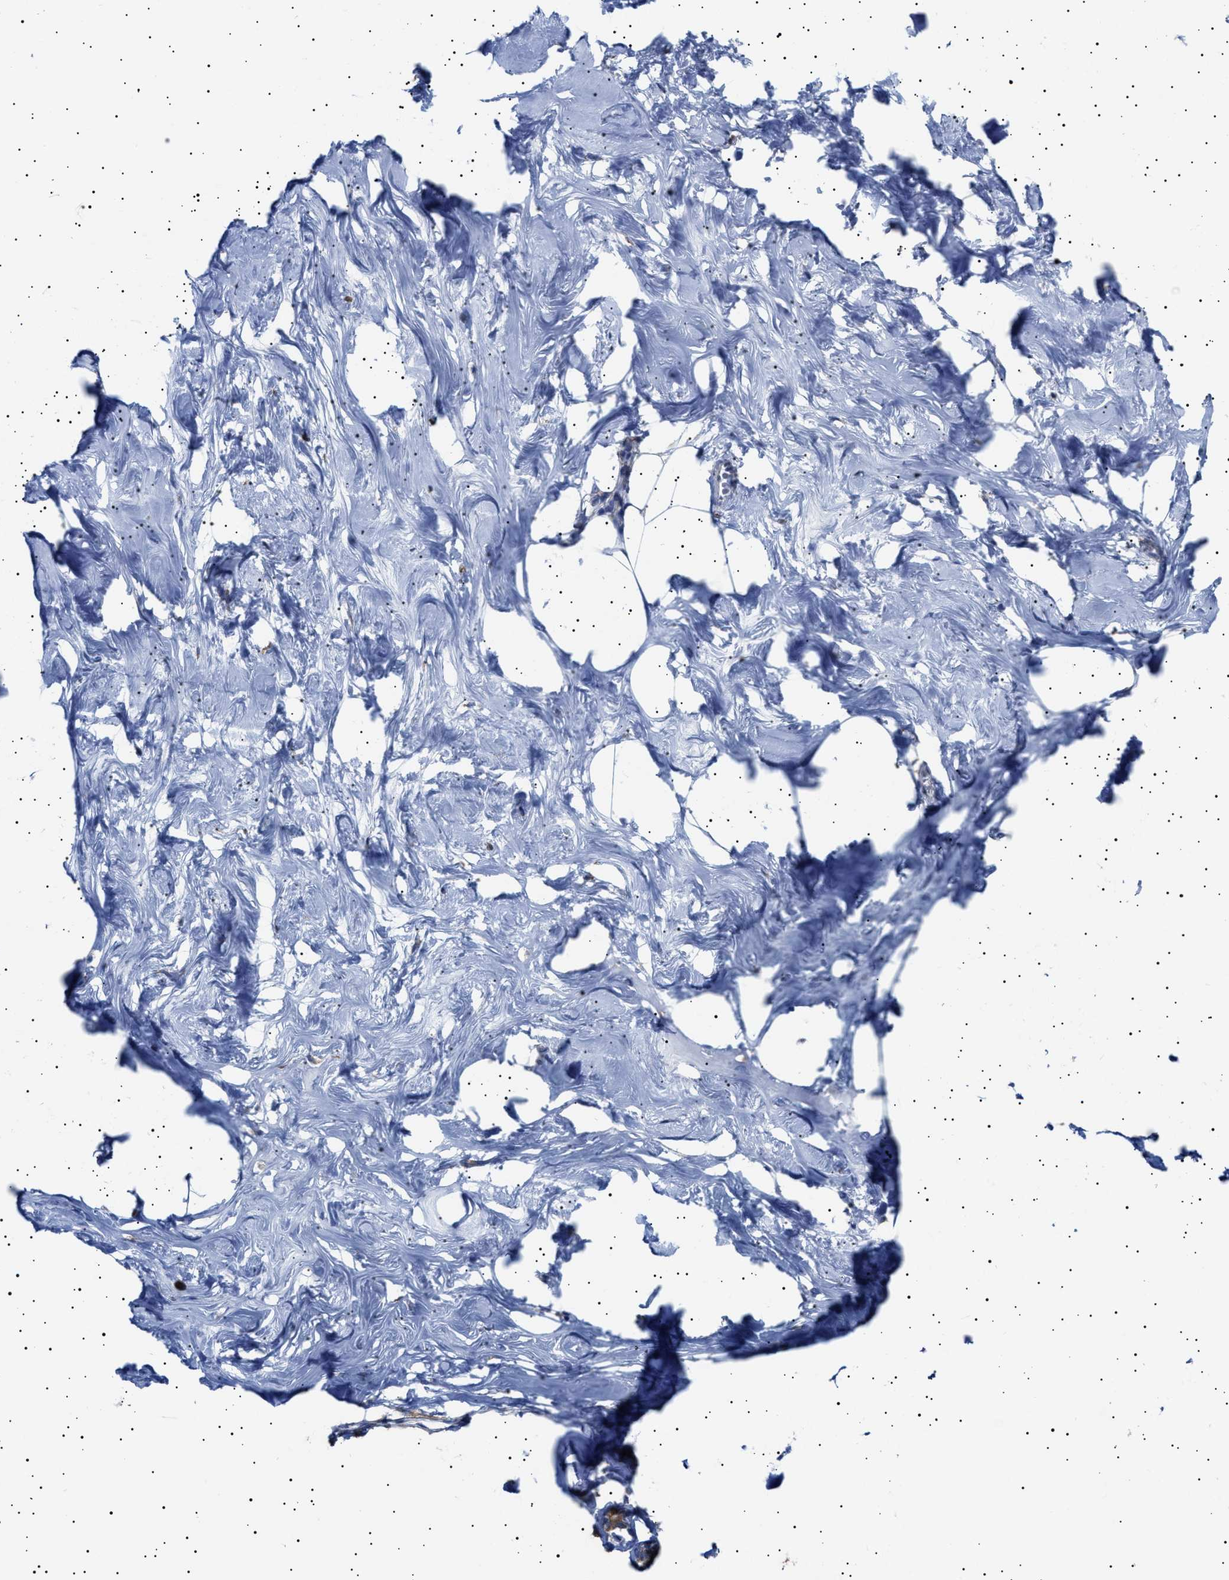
{"staining": {"intensity": "weak", "quantity": ">75%", "location": "cytoplasmic/membranous"}, "tissue": "adipose tissue", "cell_type": "Adipocytes", "image_type": "normal", "snomed": [{"axis": "morphology", "description": "Normal tissue, NOS"}, {"axis": "morphology", "description": "Fibrosis, NOS"}, {"axis": "topography", "description": "Breast"}, {"axis": "topography", "description": "Adipose tissue"}], "caption": "The micrograph demonstrates a brown stain indicating the presence of a protein in the cytoplasmic/membranous of adipocytes in adipose tissue. (DAB IHC with brightfield microscopy, high magnification).", "gene": "ERCC6L2", "patient": {"sex": "female", "age": 39}}